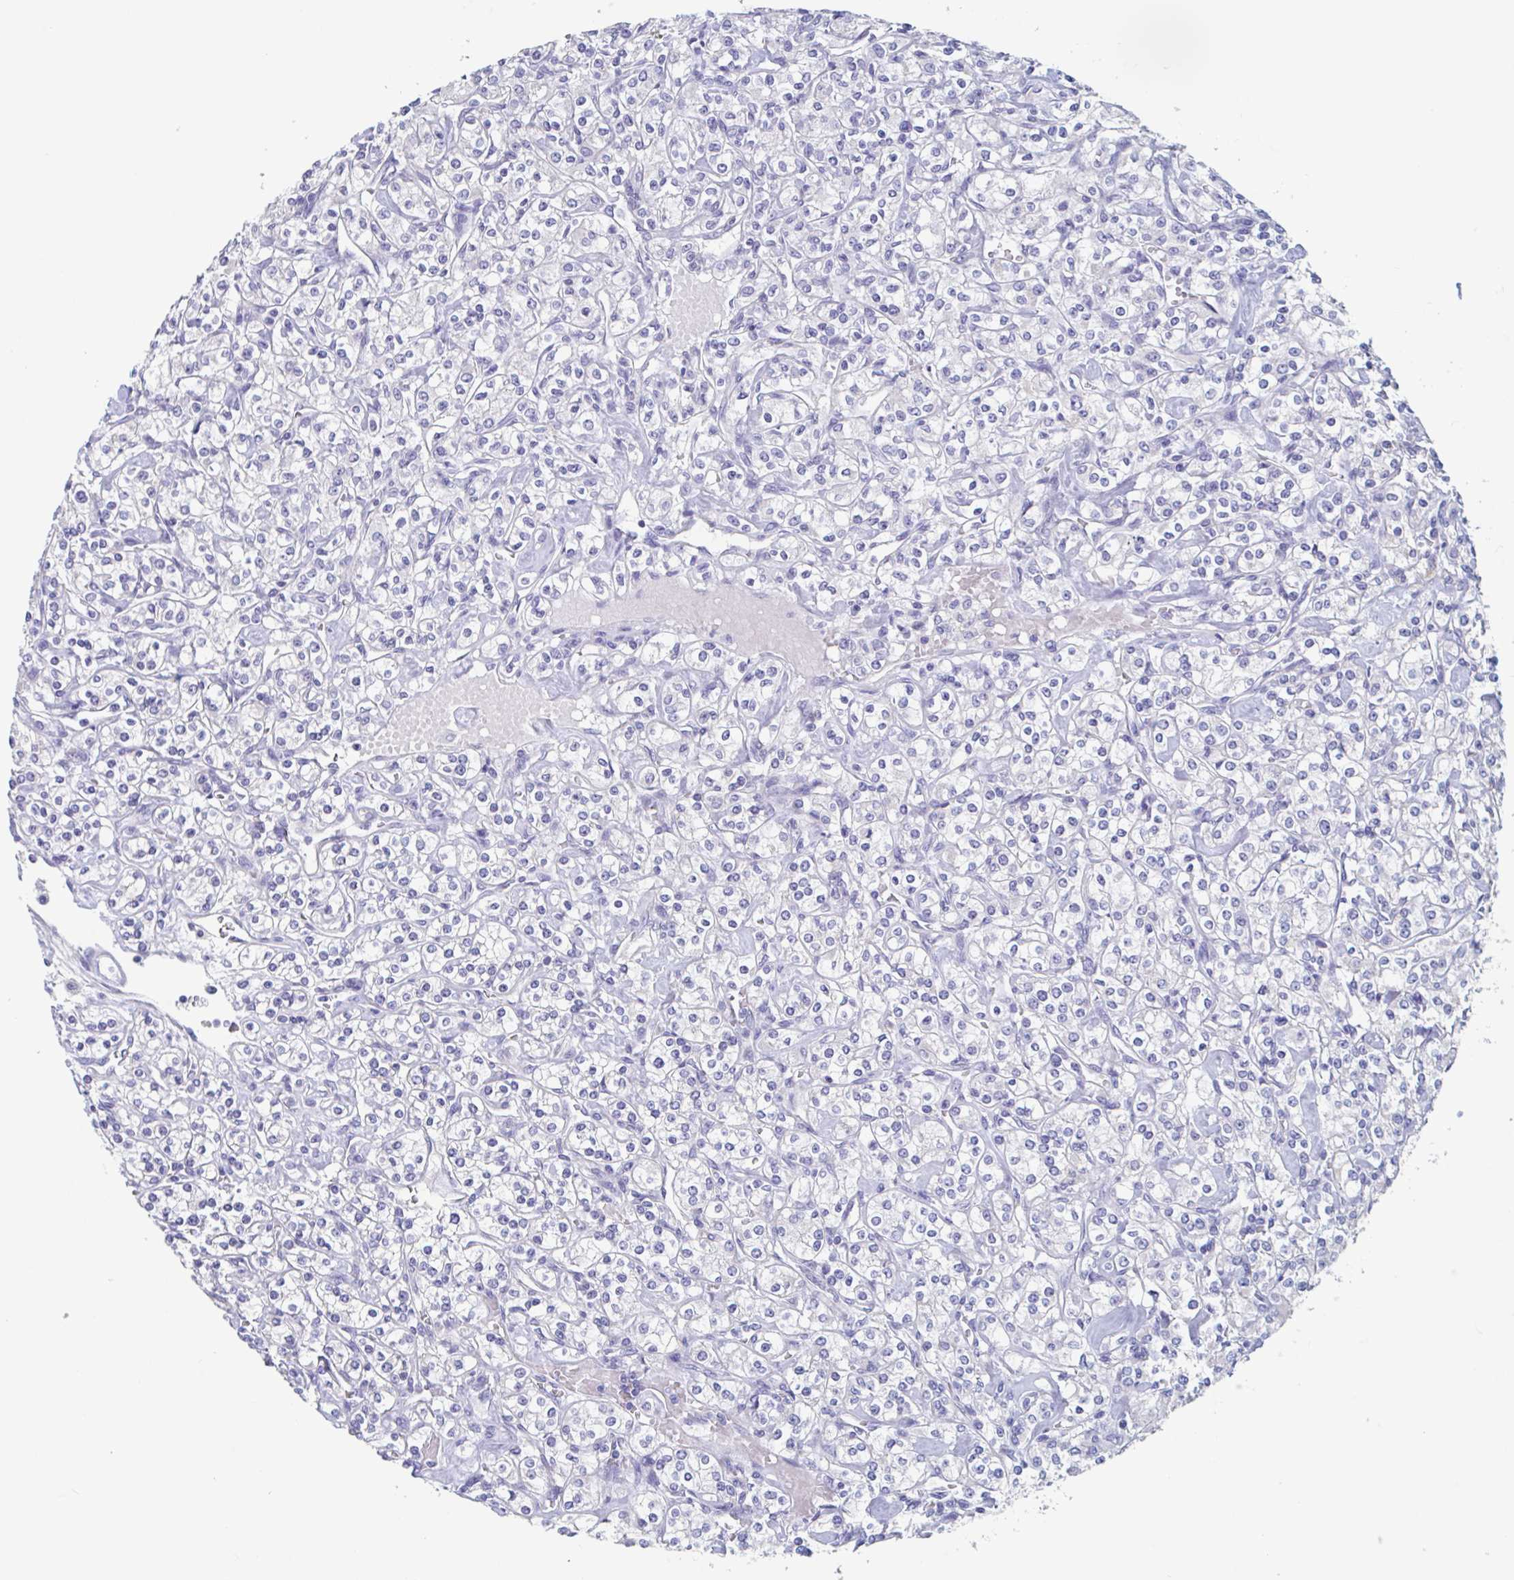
{"staining": {"intensity": "negative", "quantity": "none", "location": "none"}, "tissue": "renal cancer", "cell_type": "Tumor cells", "image_type": "cancer", "snomed": [{"axis": "morphology", "description": "Adenocarcinoma, NOS"}, {"axis": "topography", "description": "Kidney"}], "caption": "Immunohistochemical staining of human adenocarcinoma (renal) exhibits no significant positivity in tumor cells.", "gene": "UNKL", "patient": {"sex": "male", "age": 77}}